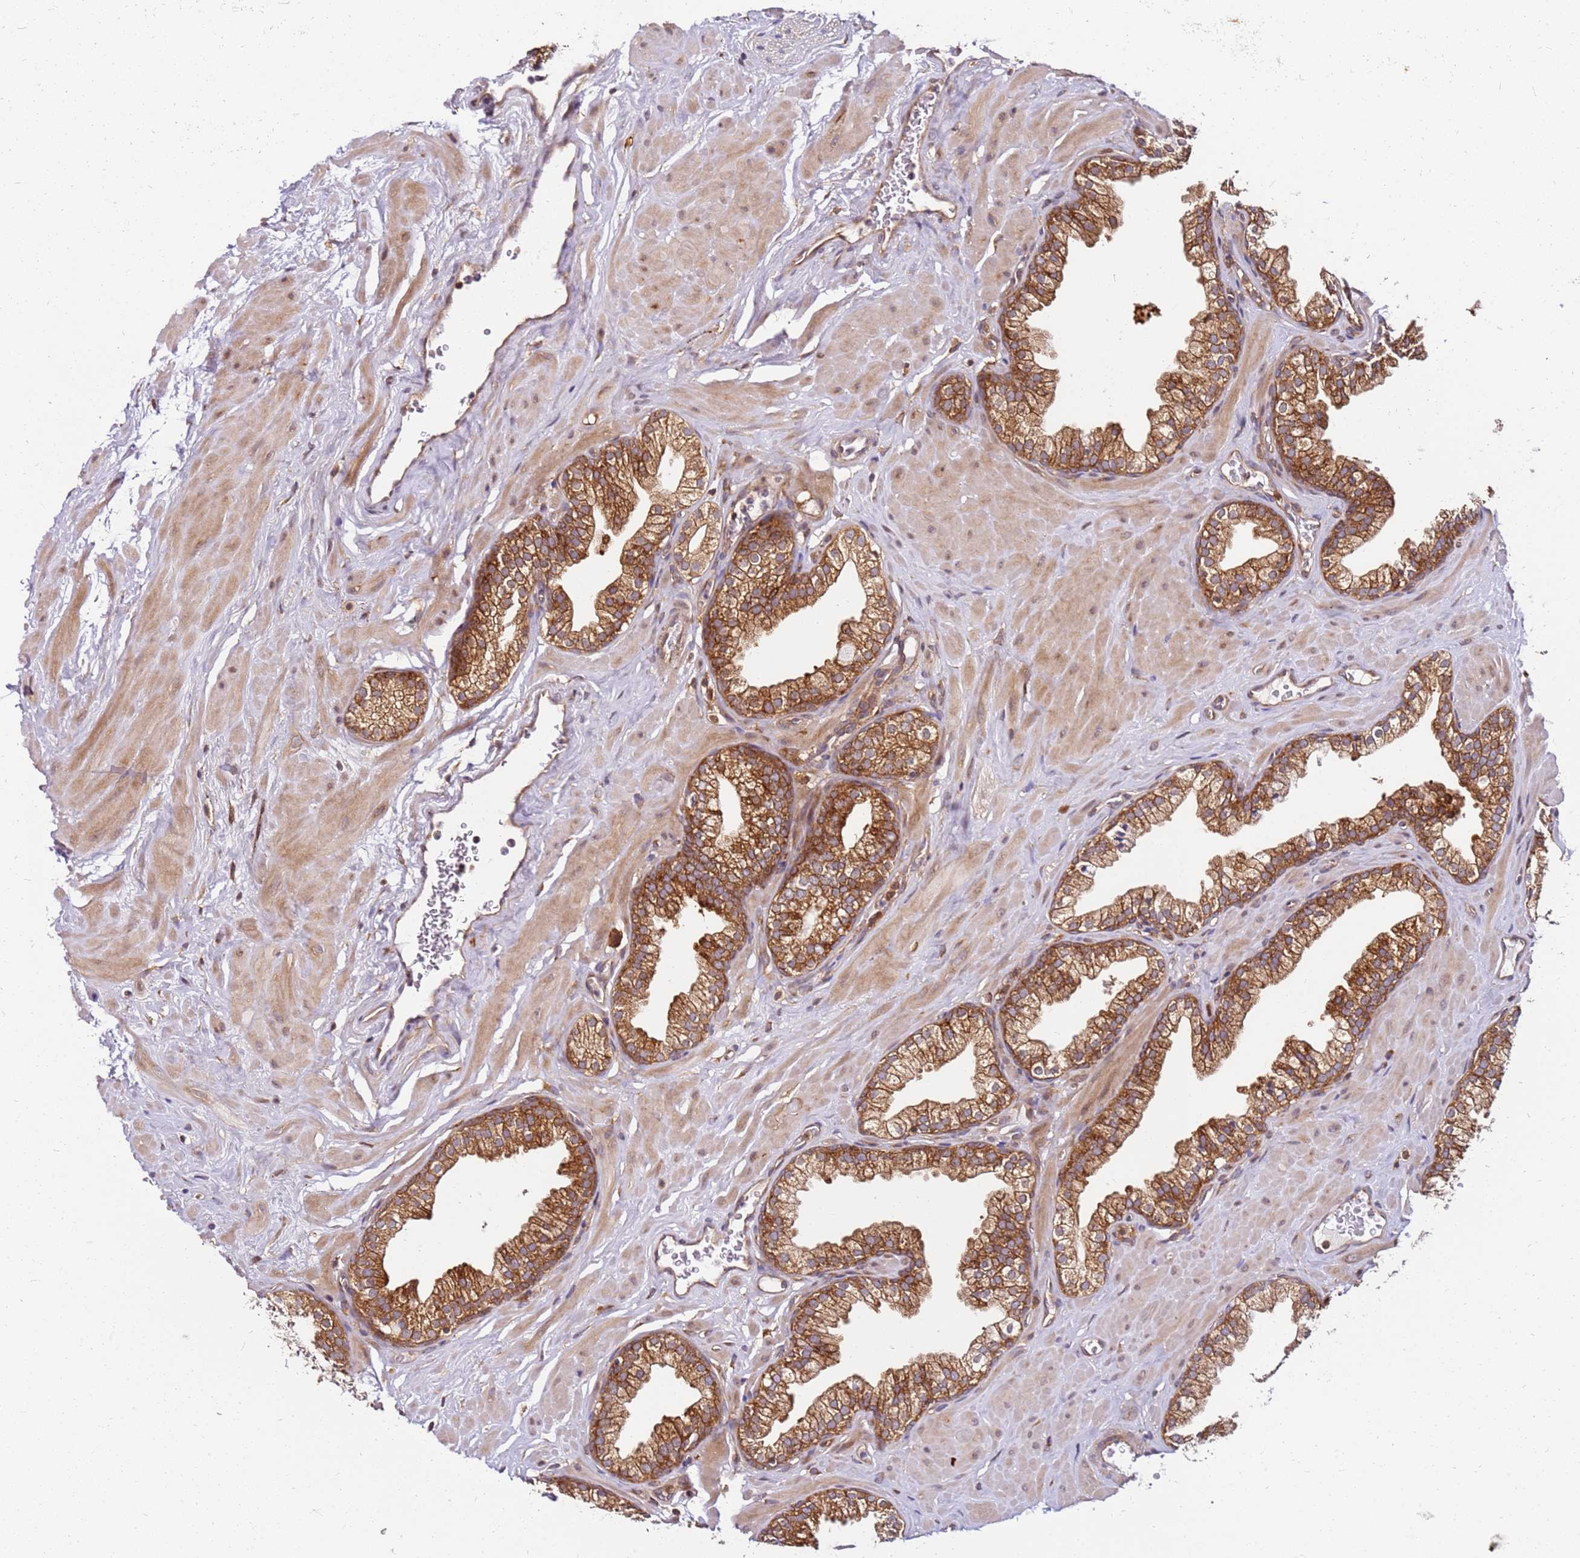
{"staining": {"intensity": "moderate", "quantity": ">75%", "location": "cytoplasmic/membranous"}, "tissue": "prostate", "cell_type": "Glandular cells", "image_type": "normal", "snomed": [{"axis": "morphology", "description": "Normal tissue, NOS"}, {"axis": "morphology", "description": "Urothelial carcinoma, Low grade"}, {"axis": "topography", "description": "Urinary bladder"}, {"axis": "topography", "description": "Prostate"}], "caption": "IHC (DAB) staining of normal prostate demonstrates moderate cytoplasmic/membranous protein staining in approximately >75% of glandular cells.", "gene": "PIH1D1", "patient": {"sex": "male", "age": 60}}